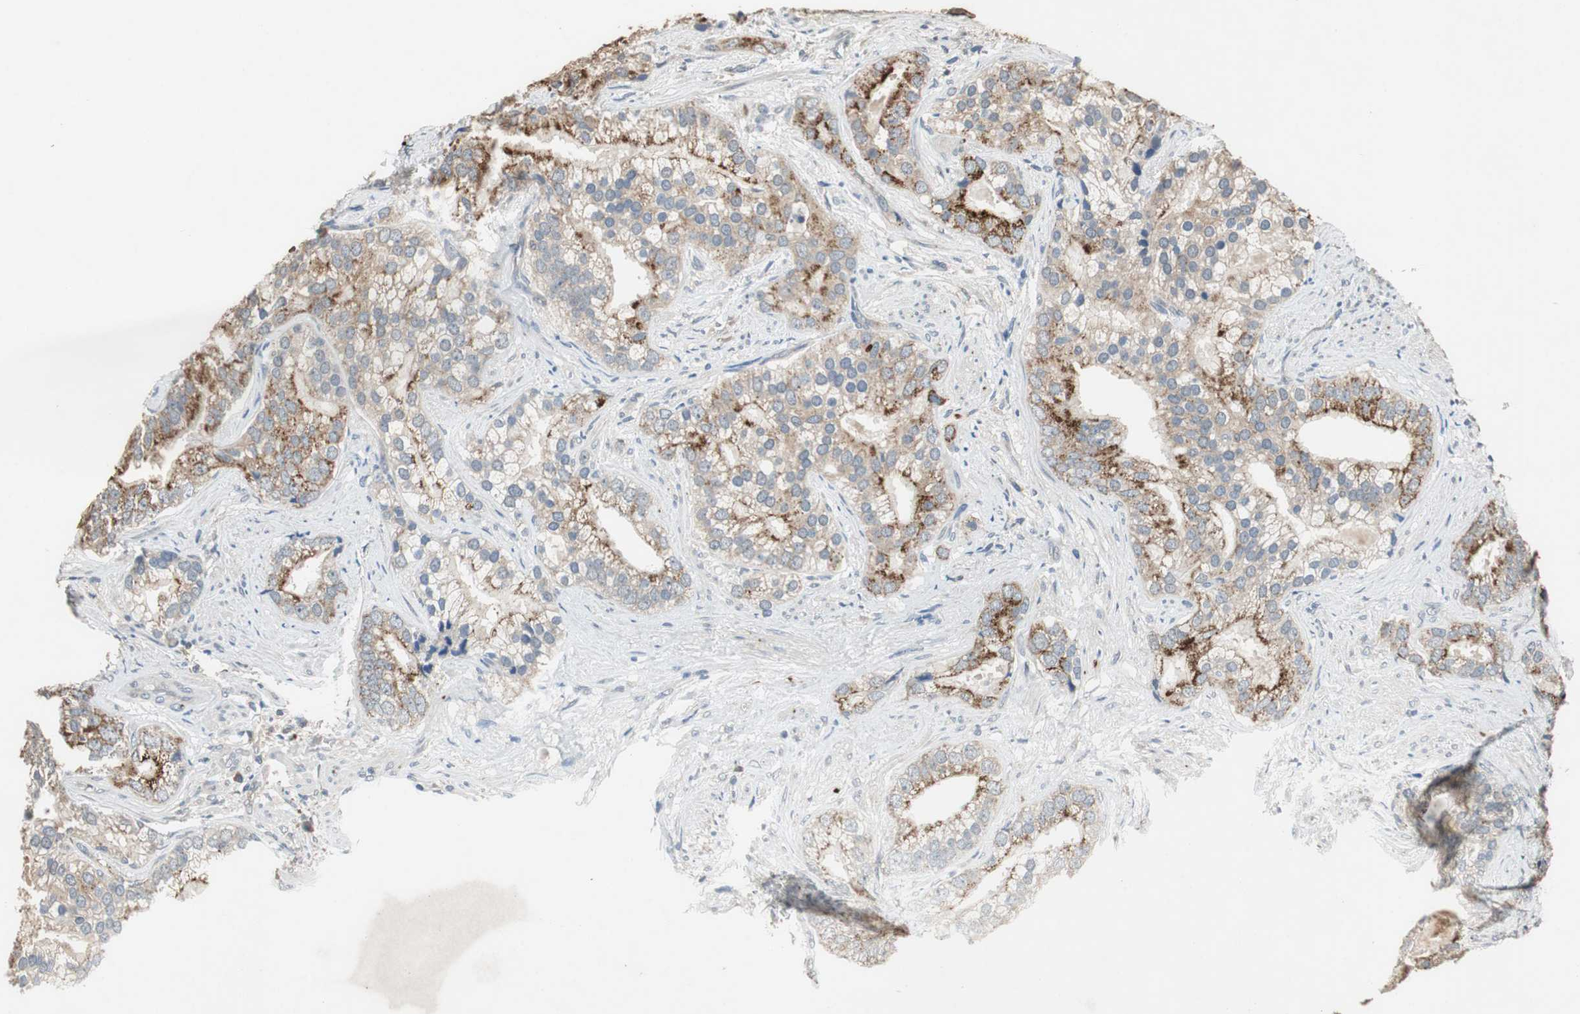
{"staining": {"intensity": "moderate", "quantity": "25%-75%", "location": "cytoplasmic/membranous"}, "tissue": "prostate cancer", "cell_type": "Tumor cells", "image_type": "cancer", "snomed": [{"axis": "morphology", "description": "Adenocarcinoma, Low grade"}, {"axis": "topography", "description": "Prostate"}], "caption": "Immunohistochemical staining of human prostate cancer (low-grade adenocarcinoma) shows moderate cytoplasmic/membranous protein positivity in about 25%-75% of tumor cells. The staining is performed using DAB brown chromogen to label protein expression. The nuclei are counter-stained blue using hematoxylin.", "gene": "PI4KB", "patient": {"sex": "male", "age": 71}}